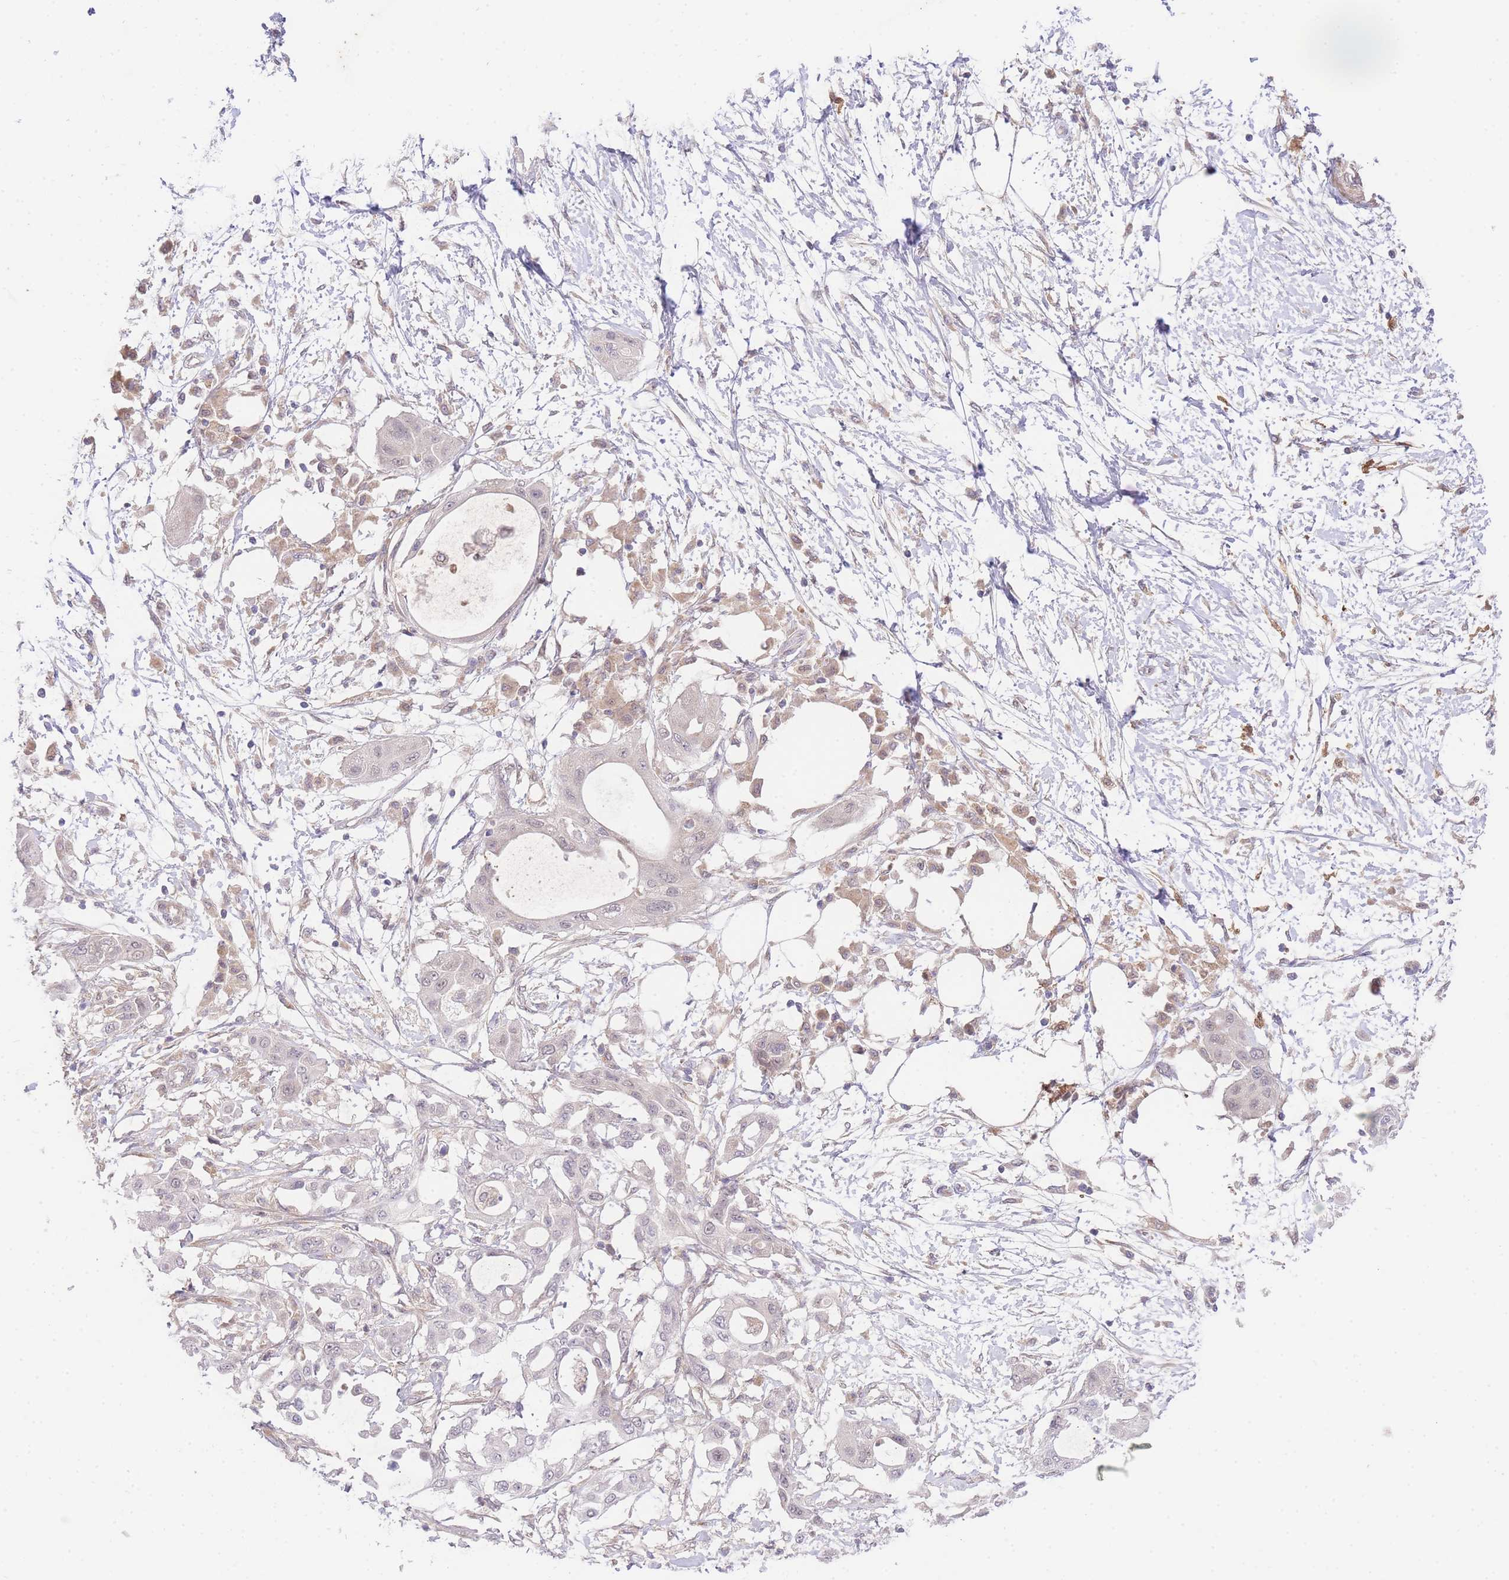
{"staining": {"intensity": "negative", "quantity": "none", "location": "none"}, "tissue": "pancreatic cancer", "cell_type": "Tumor cells", "image_type": "cancer", "snomed": [{"axis": "morphology", "description": "Adenocarcinoma, NOS"}, {"axis": "topography", "description": "Pancreas"}], "caption": "Pancreatic adenocarcinoma was stained to show a protein in brown. There is no significant staining in tumor cells.", "gene": "SLC25A33", "patient": {"sex": "male", "age": 68}}